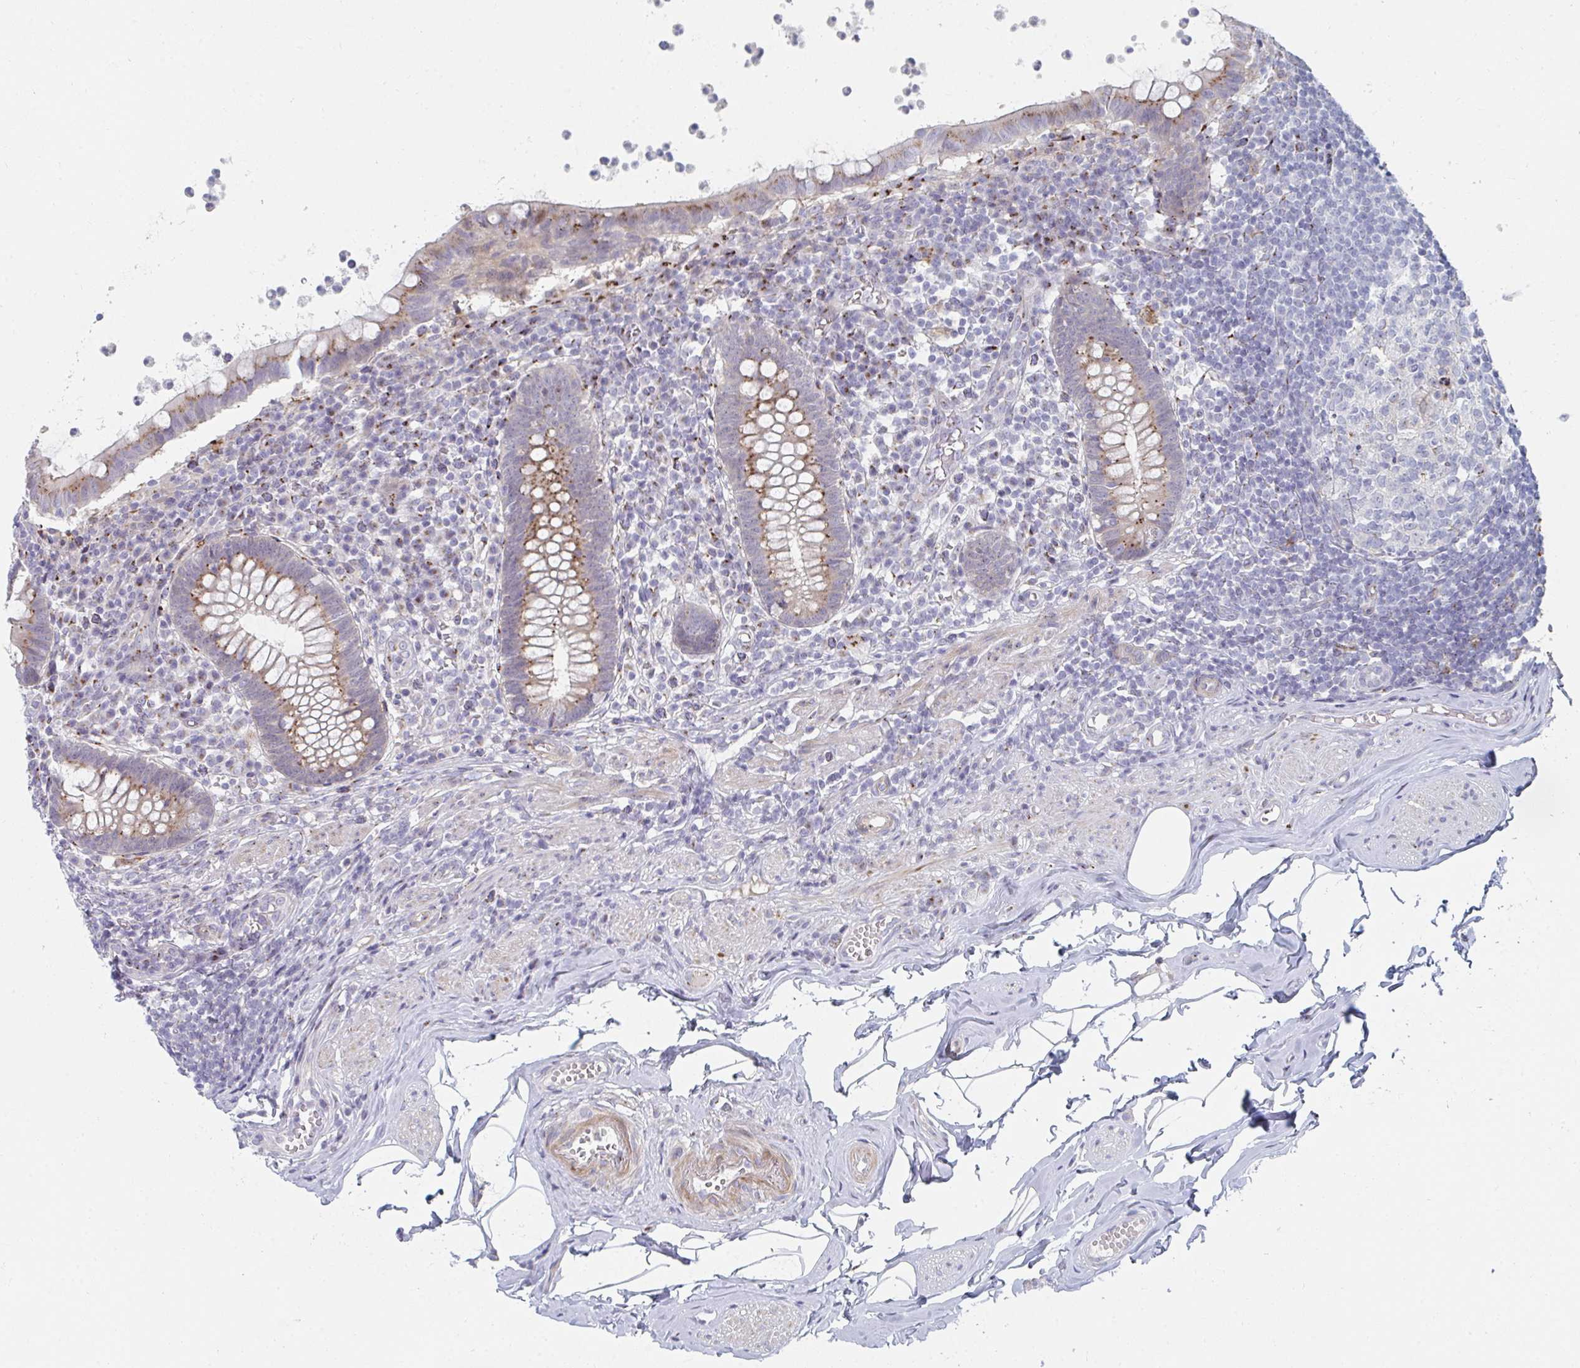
{"staining": {"intensity": "moderate", "quantity": "25%-75%", "location": "cytoplasmic/membranous"}, "tissue": "appendix", "cell_type": "Glandular cells", "image_type": "normal", "snomed": [{"axis": "morphology", "description": "Normal tissue, NOS"}, {"axis": "topography", "description": "Appendix"}], "caption": "Immunohistochemistry (IHC) image of normal appendix stained for a protein (brown), which displays medium levels of moderate cytoplasmic/membranous expression in about 25%-75% of glandular cells.", "gene": "PSMG1", "patient": {"sex": "female", "age": 56}}